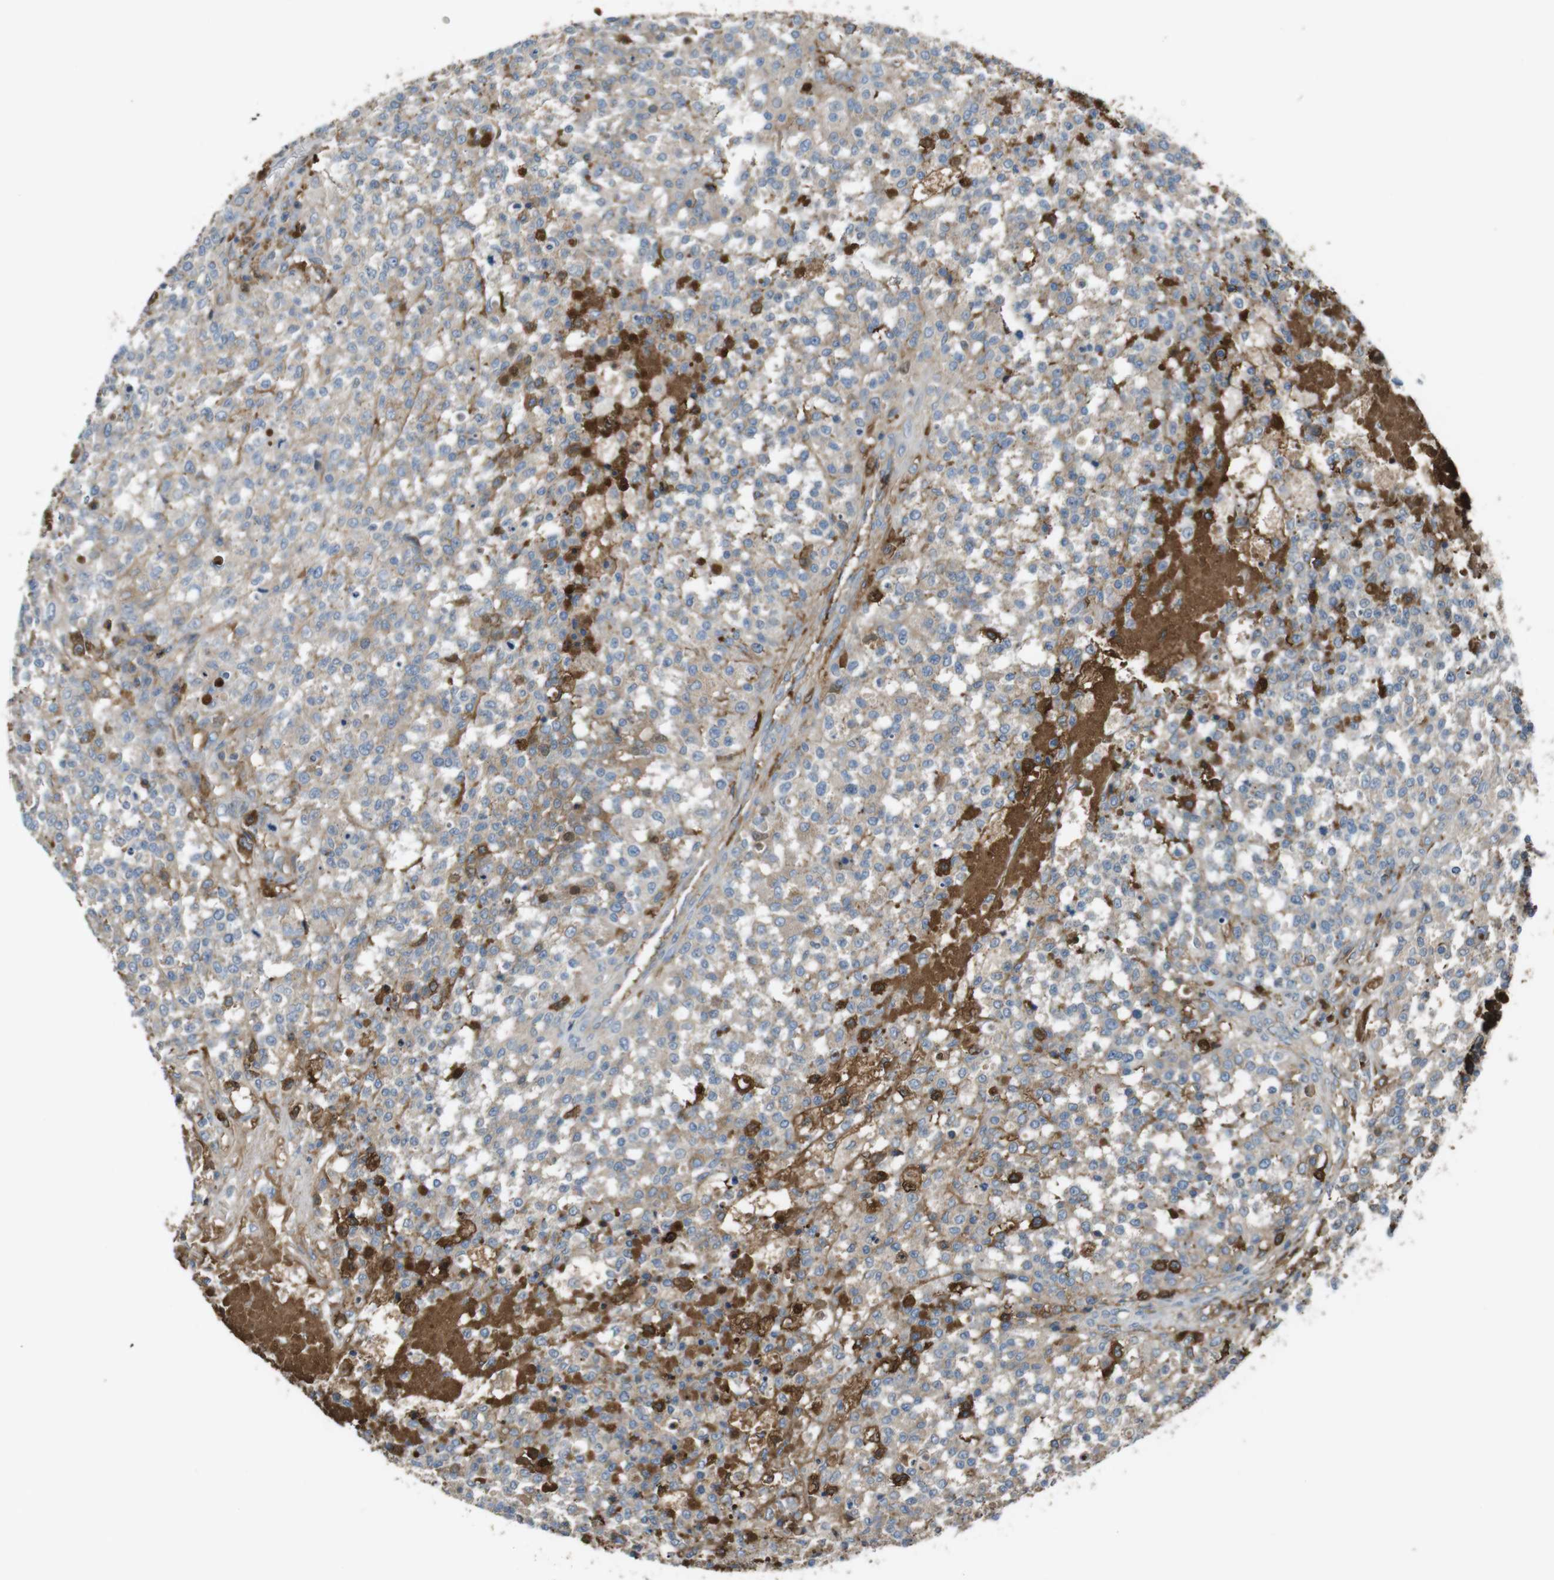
{"staining": {"intensity": "weak", "quantity": ">75%", "location": "cytoplasmic/membranous"}, "tissue": "testis cancer", "cell_type": "Tumor cells", "image_type": "cancer", "snomed": [{"axis": "morphology", "description": "Seminoma, NOS"}, {"axis": "topography", "description": "Testis"}], "caption": "Tumor cells show low levels of weak cytoplasmic/membranous staining in about >75% of cells in human testis cancer (seminoma).", "gene": "LTBP4", "patient": {"sex": "male", "age": 59}}